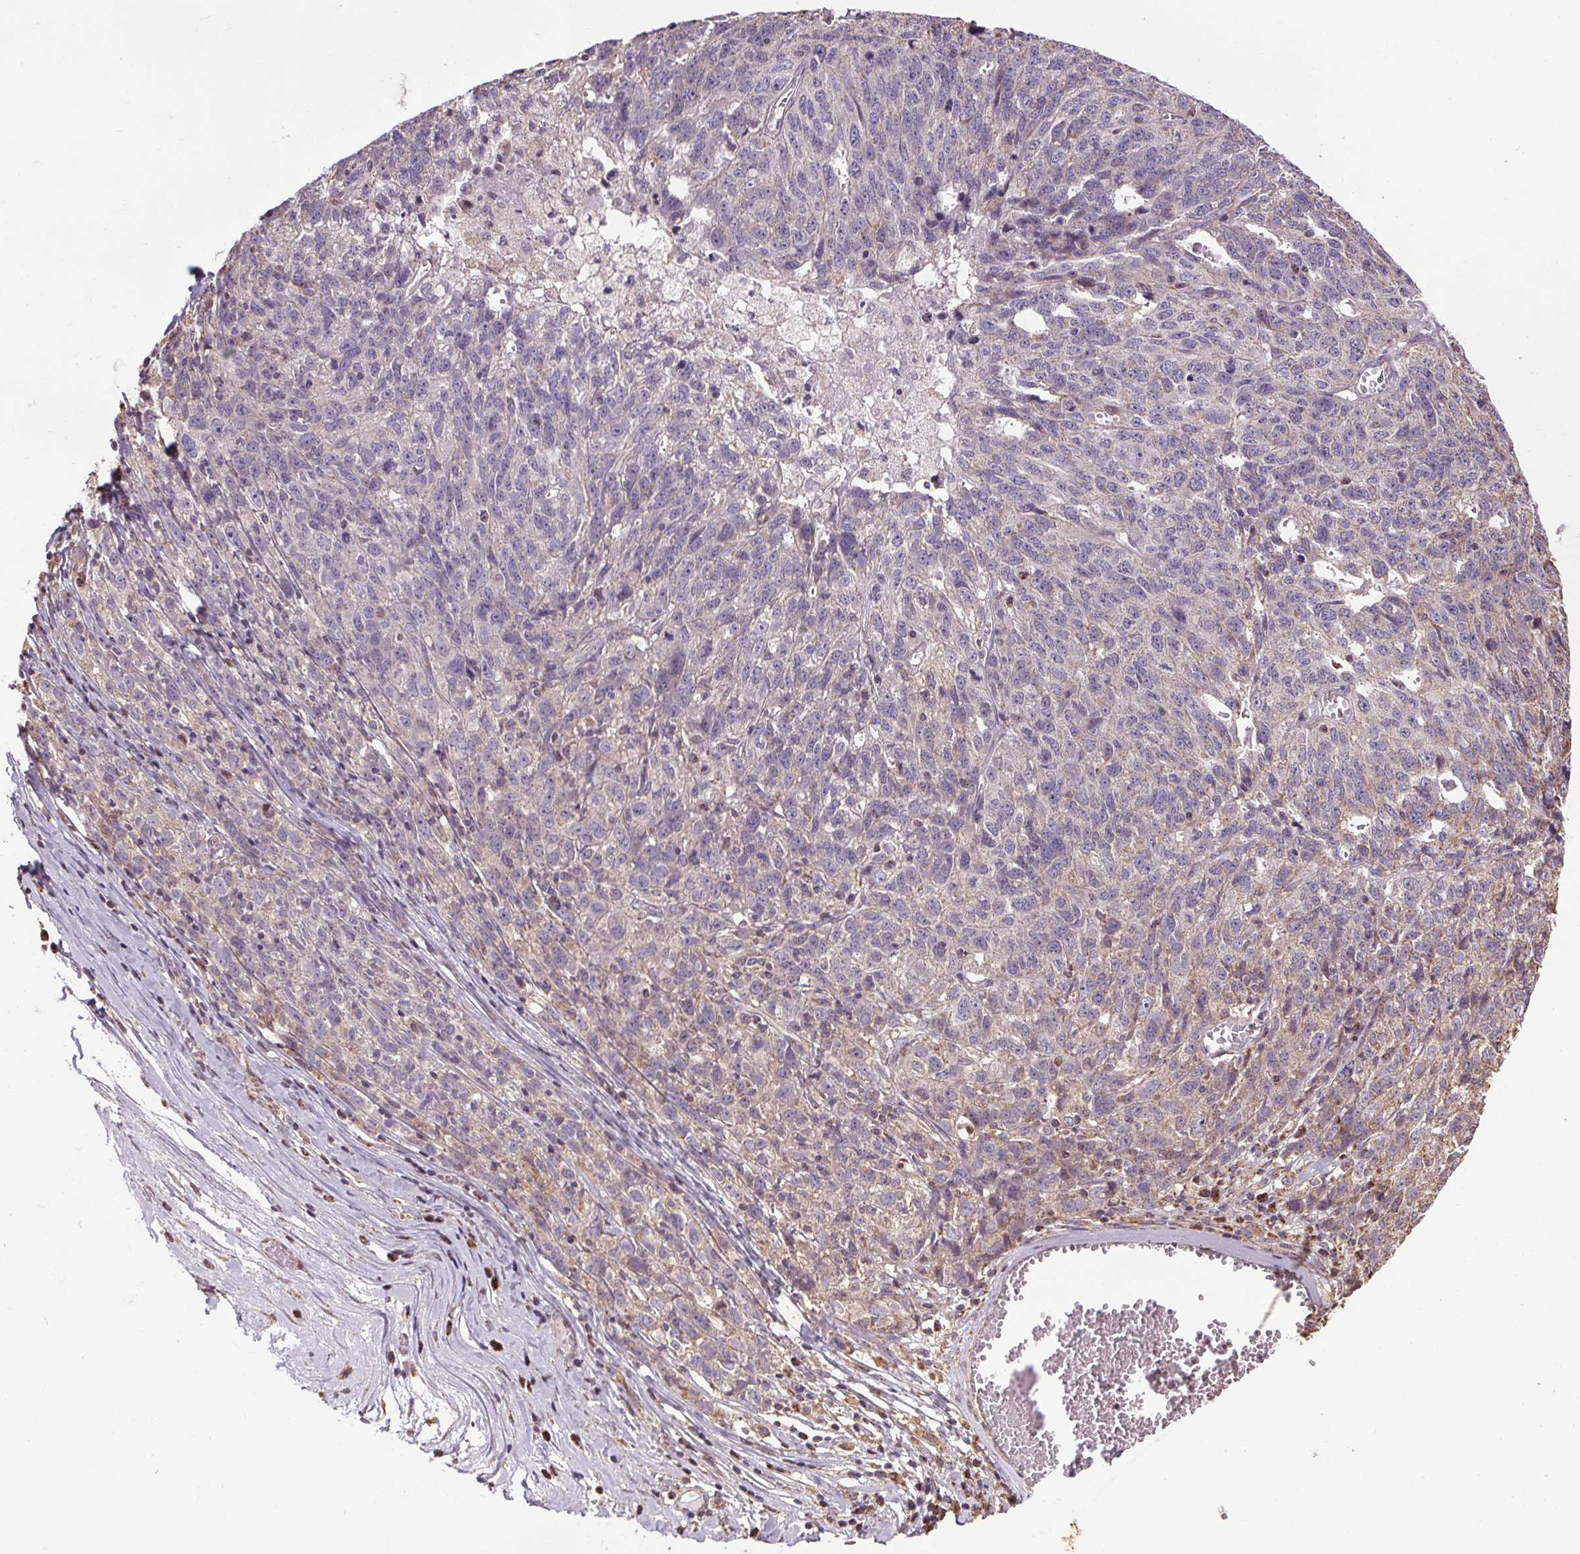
{"staining": {"intensity": "weak", "quantity": "<25%", "location": "cytoplasmic/membranous"}, "tissue": "ovarian cancer", "cell_type": "Tumor cells", "image_type": "cancer", "snomed": [{"axis": "morphology", "description": "Cystadenocarcinoma, serous, NOS"}, {"axis": "topography", "description": "Ovary"}], "caption": "Serous cystadenocarcinoma (ovarian) was stained to show a protein in brown. There is no significant expression in tumor cells. Nuclei are stained in blue.", "gene": "ZNF548", "patient": {"sex": "female", "age": 71}}